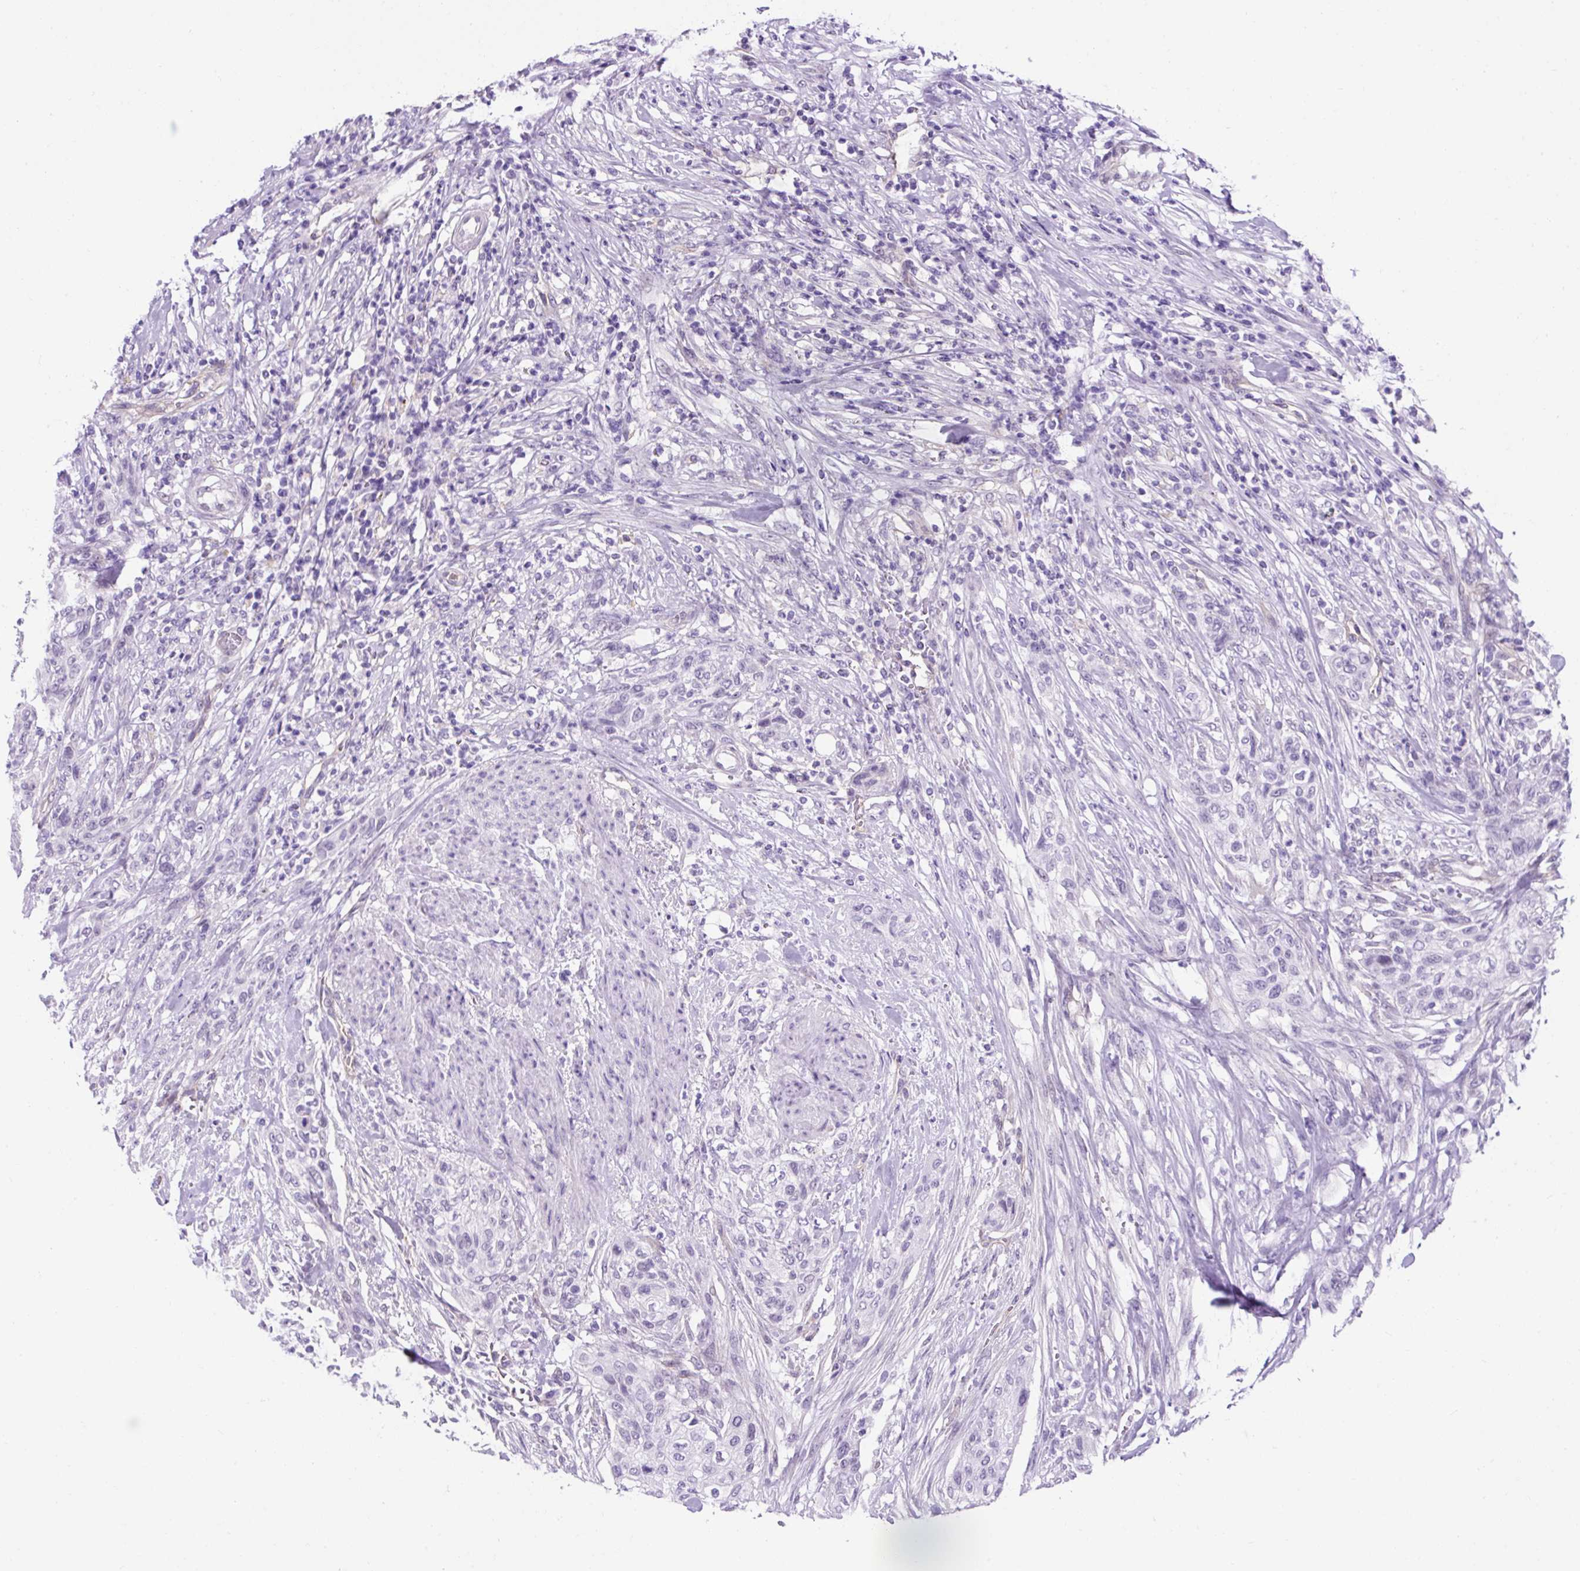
{"staining": {"intensity": "negative", "quantity": "none", "location": "none"}, "tissue": "urothelial cancer", "cell_type": "Tumor cells", "image_type": "cancer", "snomed": [{"axis": "morphology", "description": "Urothelial carcinoma, High grade"}, {"axis": "topography", "description": "Urinary bladder"}], "caption": "Urothelial cancer was stained to show a protein in brown. There is no significant positivity in tumor cells. Brightfield microscopy of IHC stained with DAB (3,3'-diaminobenzidine) (brown) and hematoxylin (blue), captured at high magnification.", "gene": "KRT12", "patient": {"sex": "male", "age": 35}}